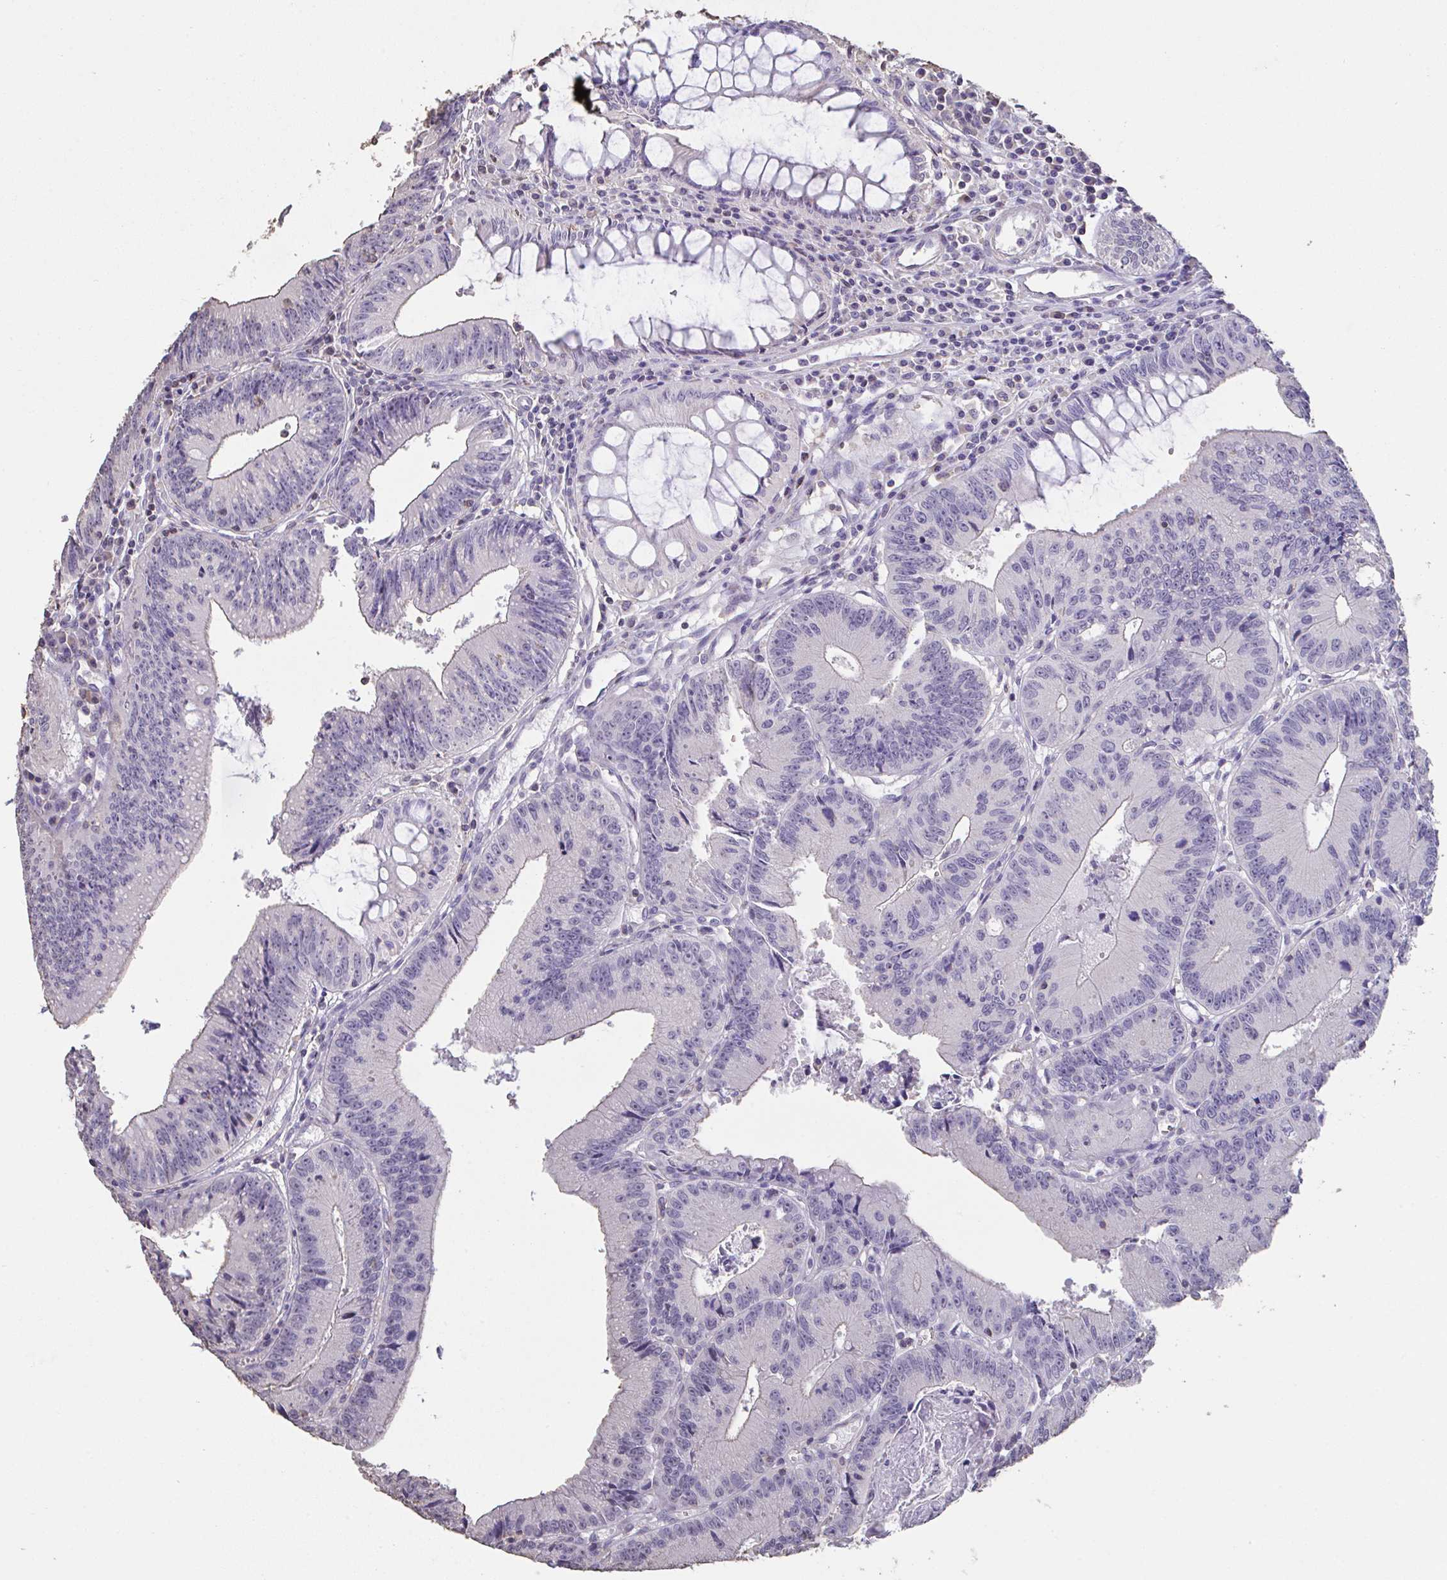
{"staining": {"intensity": "negative", "quantity": "none", "location": "none"}, "tissue": "colorectal cancer", "cell_type": "Tumor cells", "image_type": "cancer", "snomed": [{"axis": "morphology", "description": "Adenocarcinoma, NOS"}, {"axis": "topography", "description": "Rectum"}], "caption": "Human colorectal cancer stained for a protein using immunohistochemistry demonstrates no positivity in tumor cells.", "gene": "IL23R", "patient": {"sex": "female", "age": 81}}